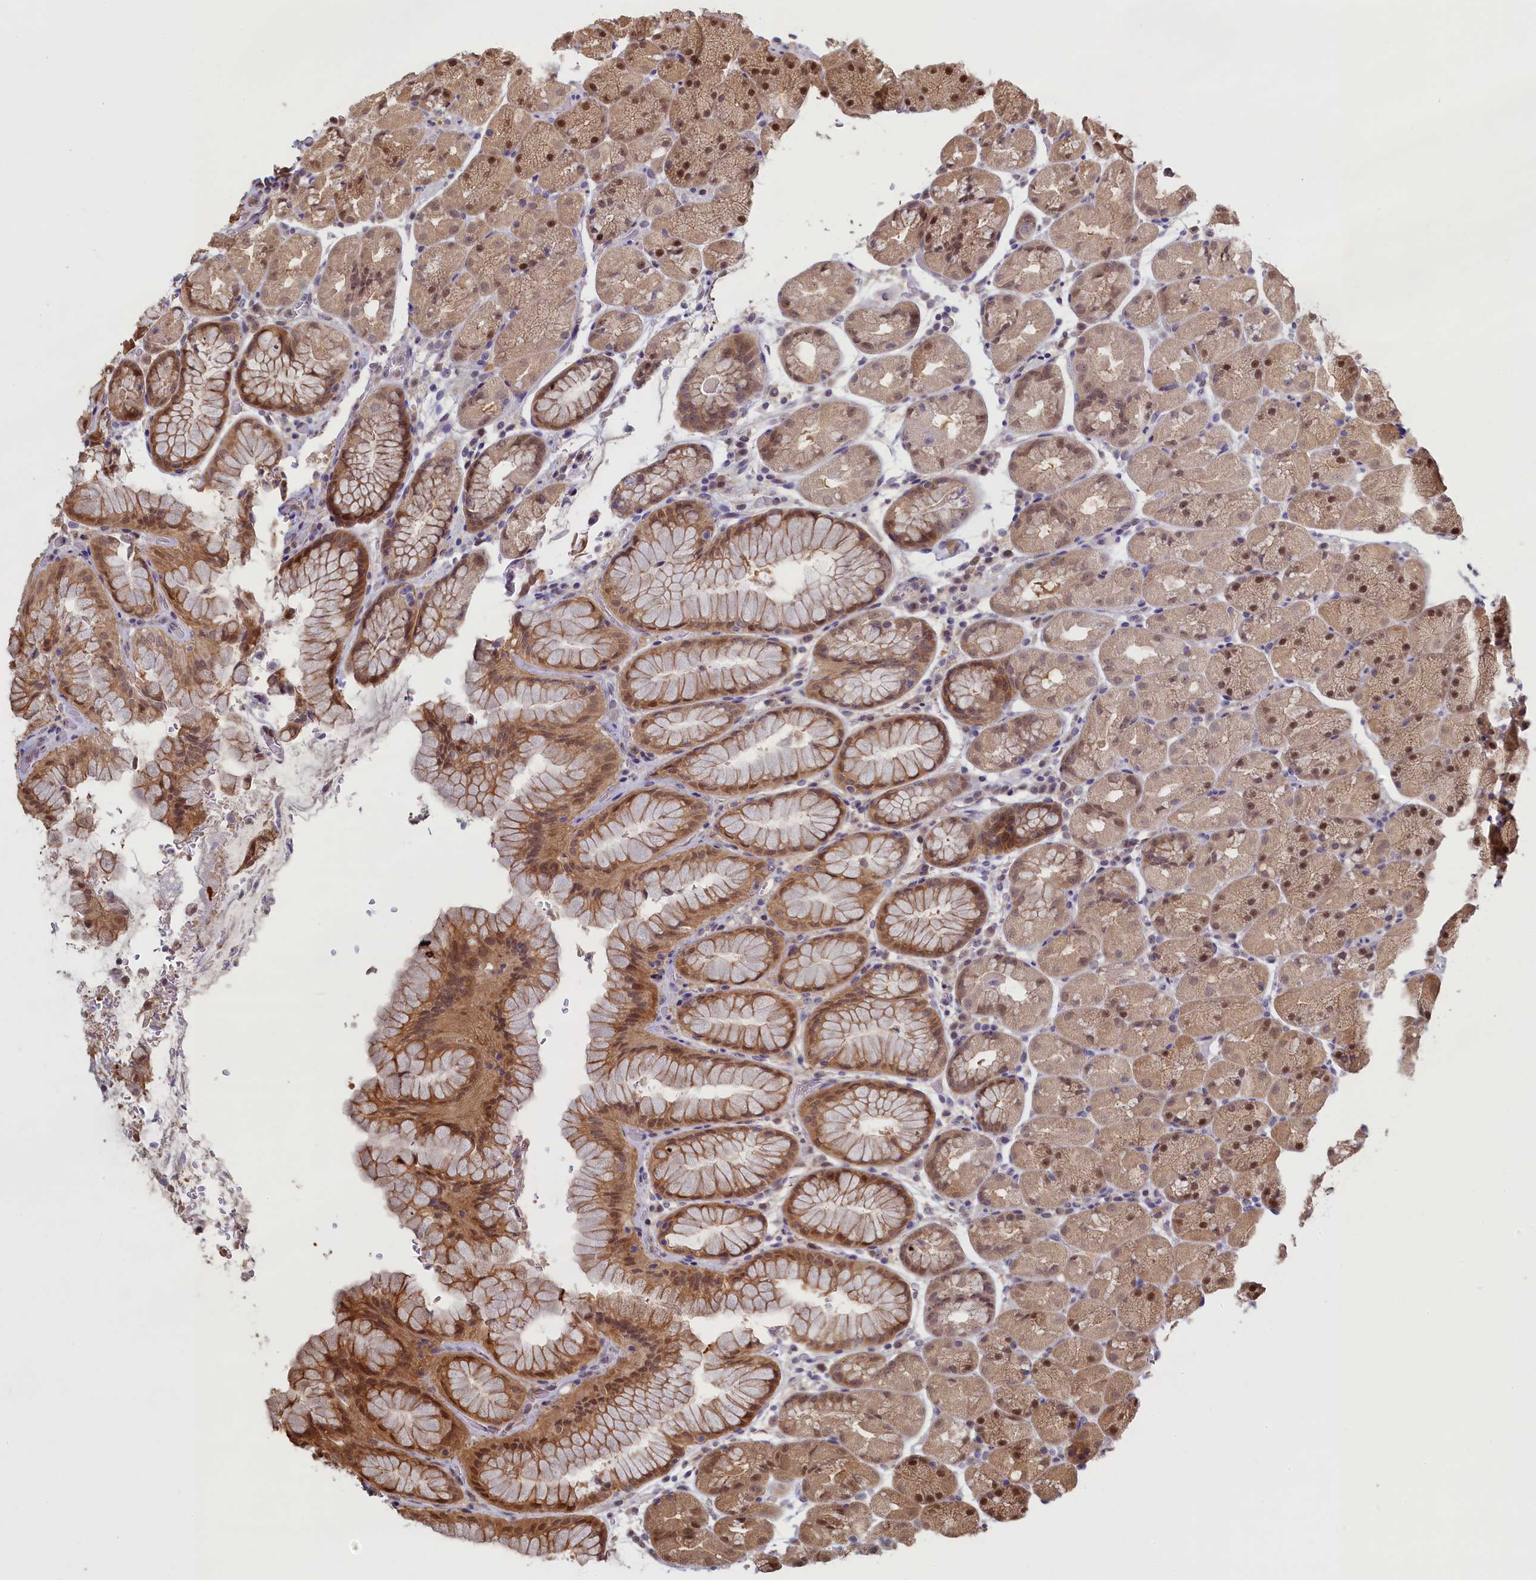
{"staining": {"intensity": "moderate", "quantity": ">75%", "location": "cytoplasmic/membranous,nuclear"}, "tissue": "stomach", "cell_type": "Glandular cells", "image_type": "normal", "snomed": [{"axis": "morphology", "description": "Normal tissue, NOS"}, {"axis": "topography", "description": "Stomach, upper"}, {"axis": "topography", "description": "Stomach, lower"}], "caption": "Brown immunohistochemical staining in benign stomach displays moderate cytoplasmic/membranous,nuclear staining in about >75% of glandular cells. Ihc stains the protein in brown and the nuclei are stained blue.", "gene": "UCHL3", "patient": {"sex": "male", "age": 67}}